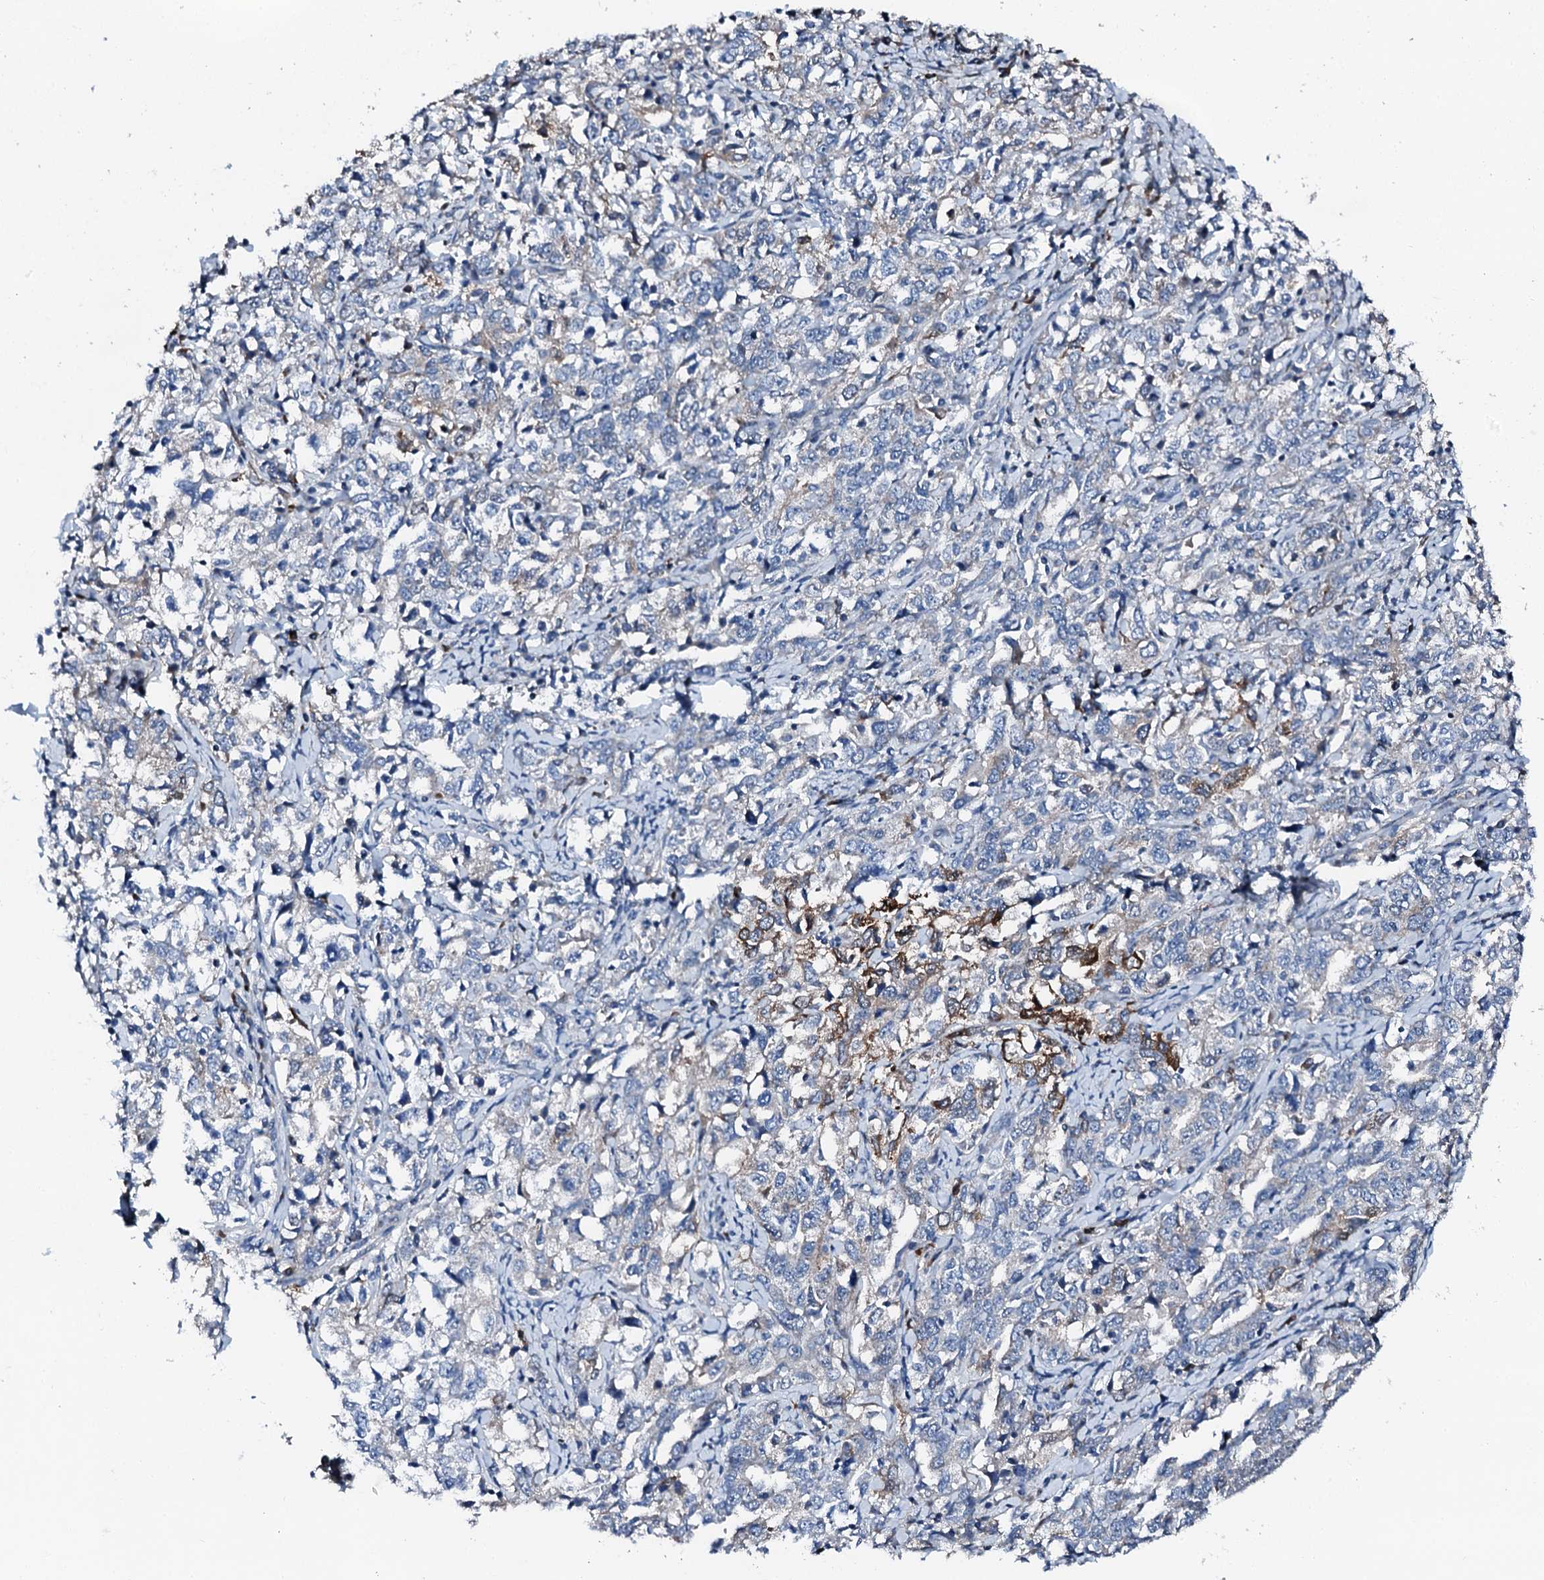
{"staining": {"intensity": "strong", "quantity": "25%-75%", "location": "cytoplasmic/membranous"}, "tissue": "ovarian cancer", "cell_type": "Tumor cells", "image_type": "cancer", "snomed": [{"axis": "morphology", "description": "Carcinoma, endometroid"}, {"axis": "topography", "description": "Ovary"}], "caption": "Immunohistochemical staining of human endometroid carcinoma (ovarian) reveals strong cytoplasmic/membranous protein positivity in about 25%-75% of tumor cells. (IHC, brightfield microscopy, high magnification).", "gene": "GFOD2", "patient": {"sex": "female", "age": 62}}